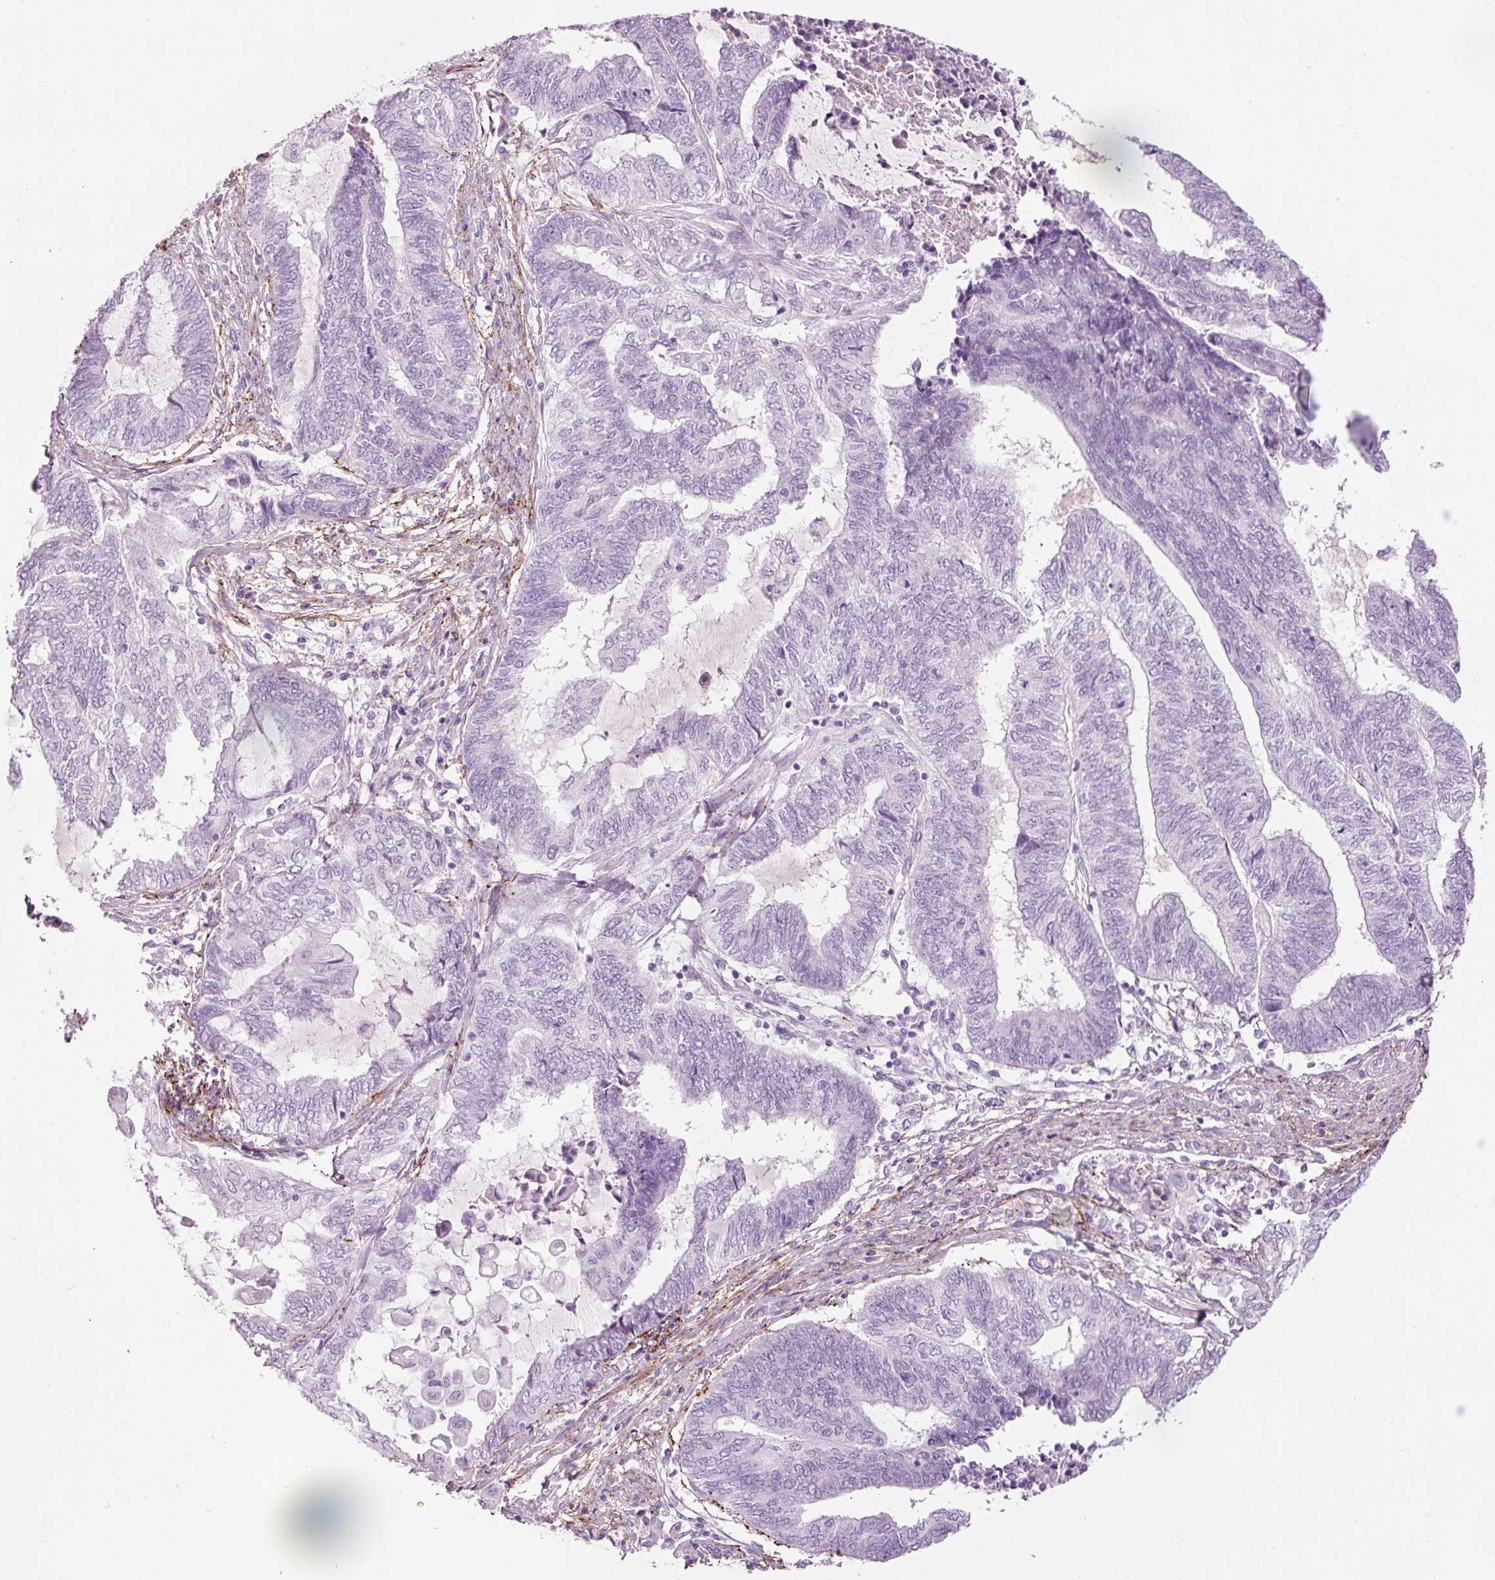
{"staining": {"intensity": "negative", "quantity": "none", "location": "none"}, "tissue": "endometrial cancer", "cell_type": "Tumor cells", "image_type": "cancer", "snomed": [{"axis": "morphology", "description": "Adenocarcinoma, NOS"}, {"axis": "topography", "description": "Uterus"}, {"axis": "topography", "description": "Endometrium"}], "caption": "DAB (3,3'-diaminobenzidine) immunohistochemical staining of human endometrial adenocarcinoma displays no significant expression in tumor cells.", "gene": "MFAP4", "patient": {"sex": "female", "age": 70}}